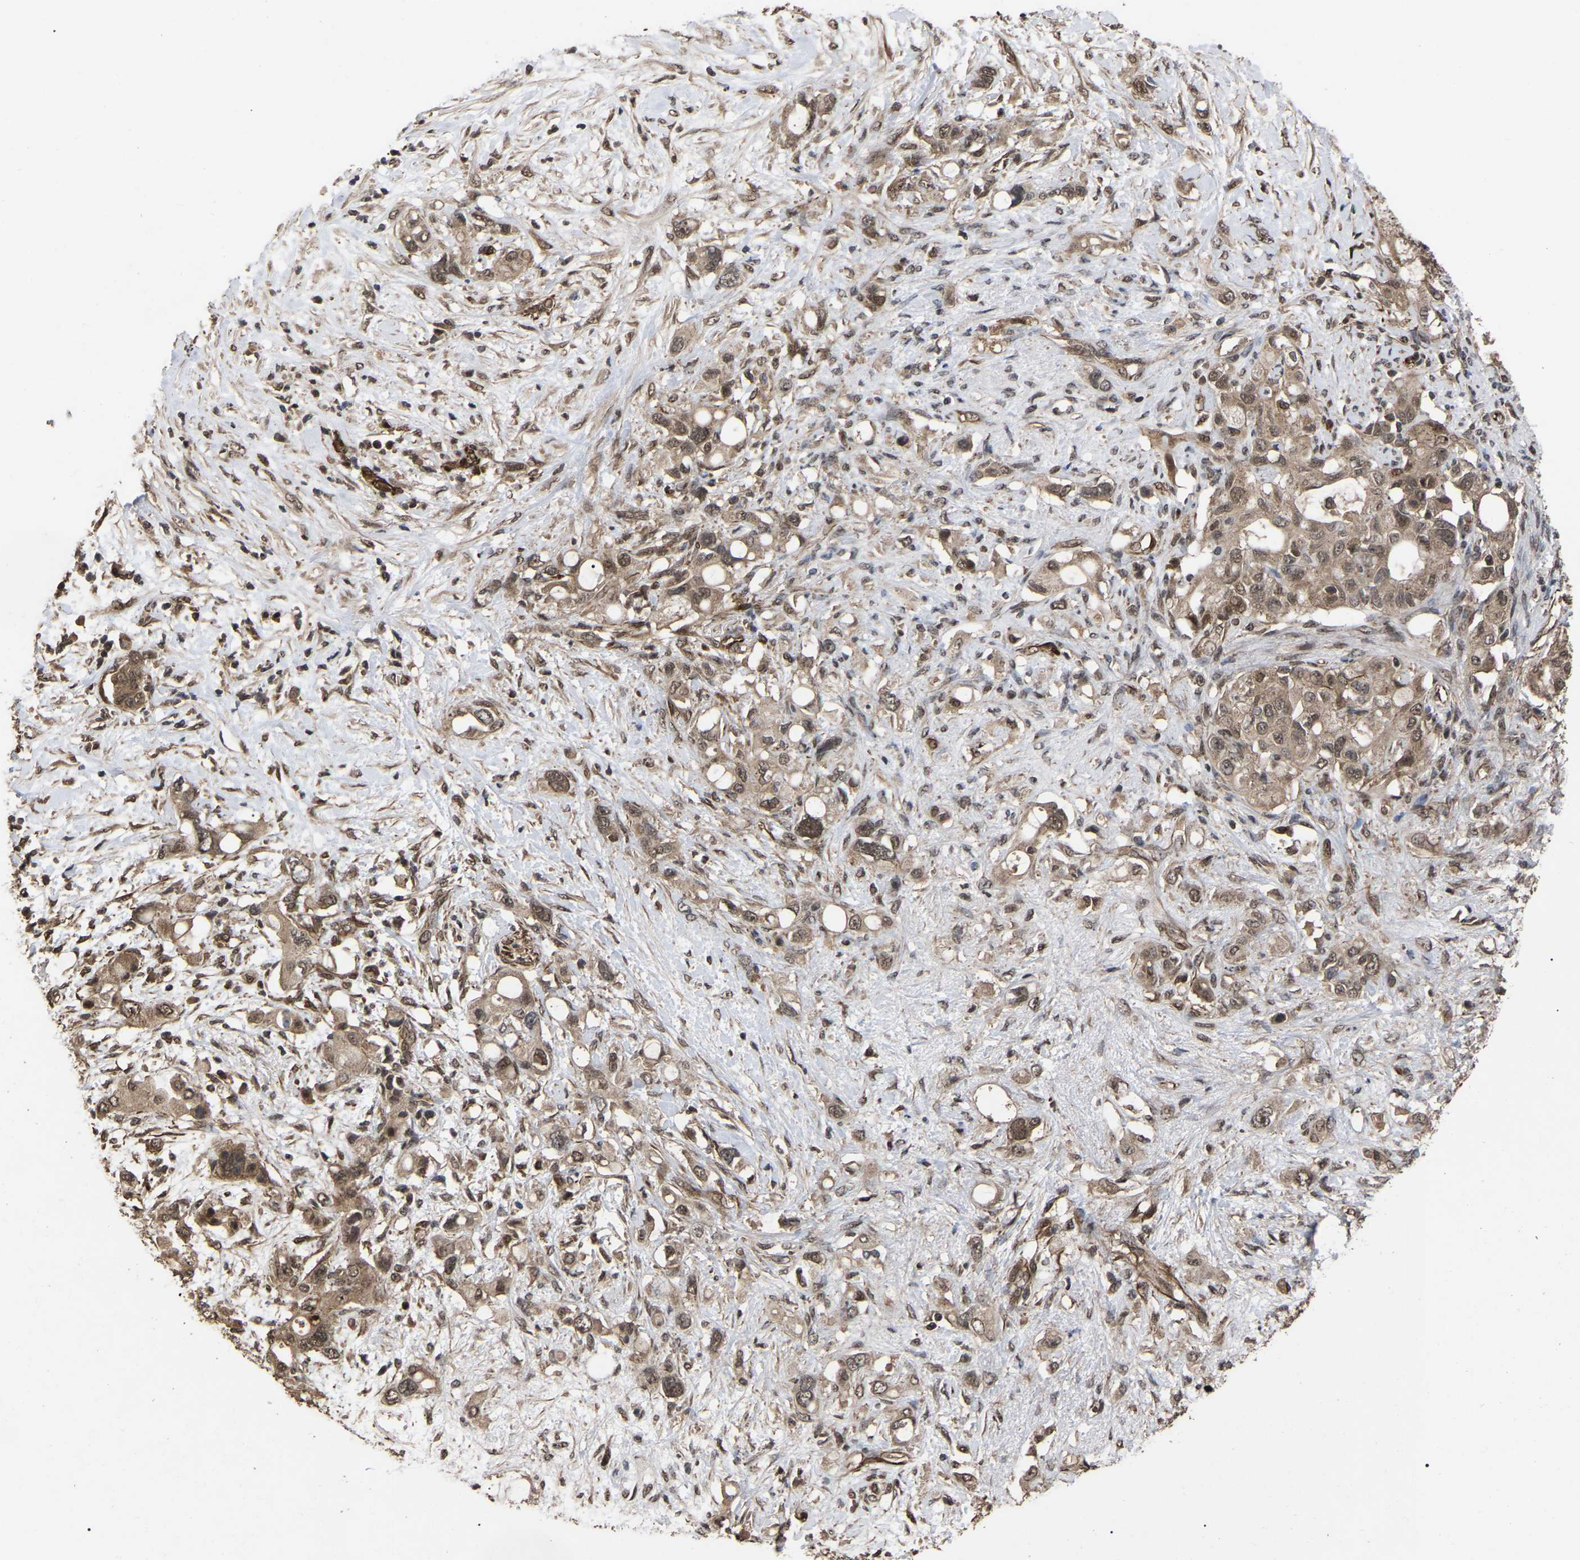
{"staining": {"intensity": "moderate", "quantity": ">75%", "location": "cytoplasmic/membranous,nuclear"}, "tissue": "pancreatic cancer", "cell_type": "Tumor cells", "image_type": "cancer", "snomed": [{"axis": "morphology", "description": "Adenocarcinoma, NOS"}, {"axis": "topography", "description": "Pancreas"}], "caption": "There is medium levels of moderate cytoplasmic/membranous and nuclear staining in tumor cells of adenocarcinoma (pancreatic), as demonstrated by immunohistochemical staining (brown color).", "gene": "FAM161B", "patient": {"sex": "female", "age": 56}}